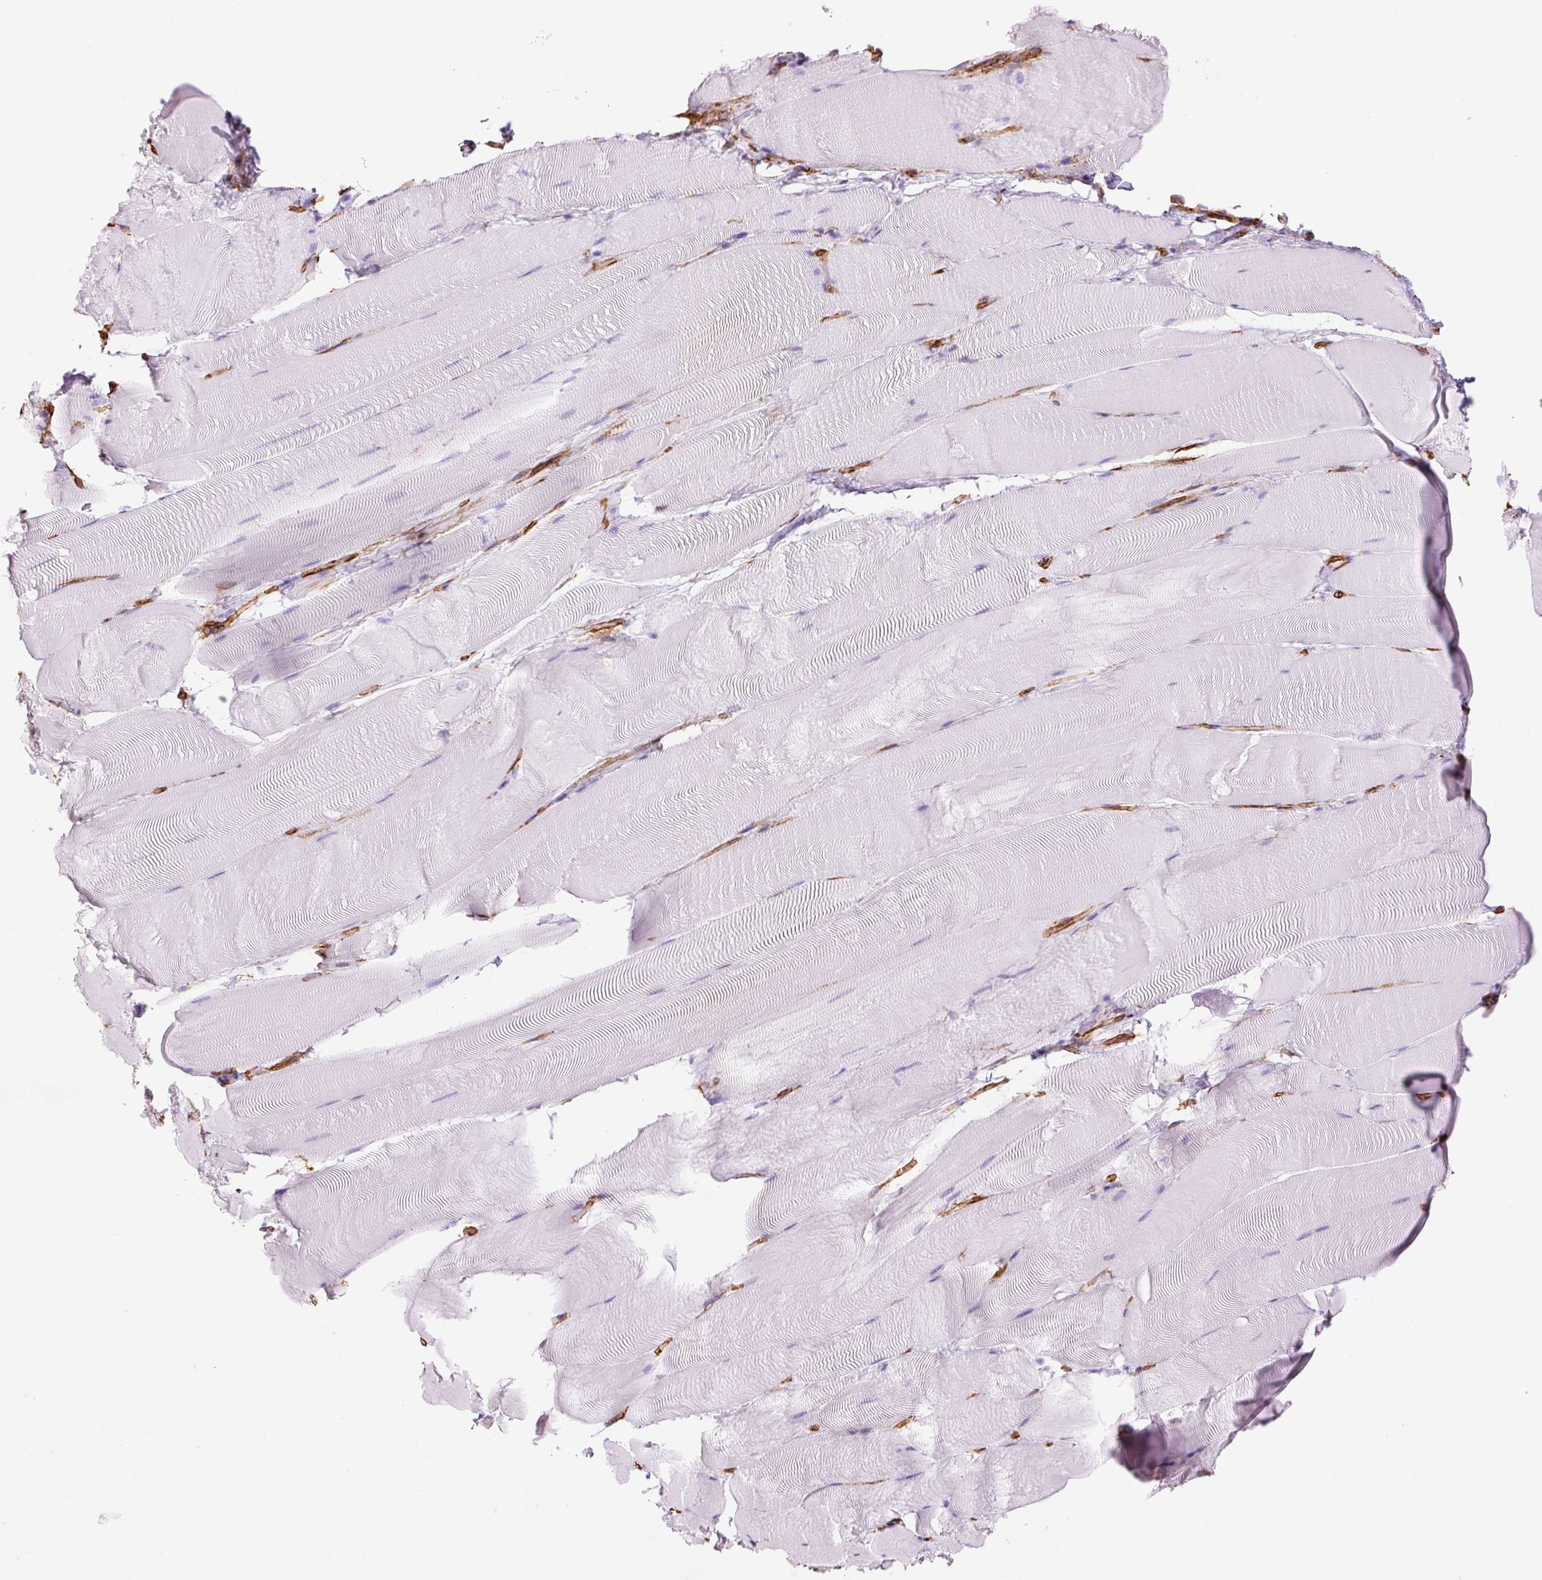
{"staining": {"intensity": "negative", "quantity": "none", "location": "none"}, "tissue": "skeletal muscle", "cell_type": "Myocytes", "image_type": "normal", "snomed": [{"axis": "morphology", "description": "Normal tissue, NOS"}, {"axis": "topography", "description": "Skeletal muscle"}], "caption": "An image of skeletal muscle stained for a protein displays no brown staining in myocytes. Brightfield microscopy of IHC stained with DAB (3,3'-diaminobenzidine) (brown) and hematoxylin (blue), captured at high magnification.", "gene": "CAV1", "patient": {"sex": "female", "age": 64}}